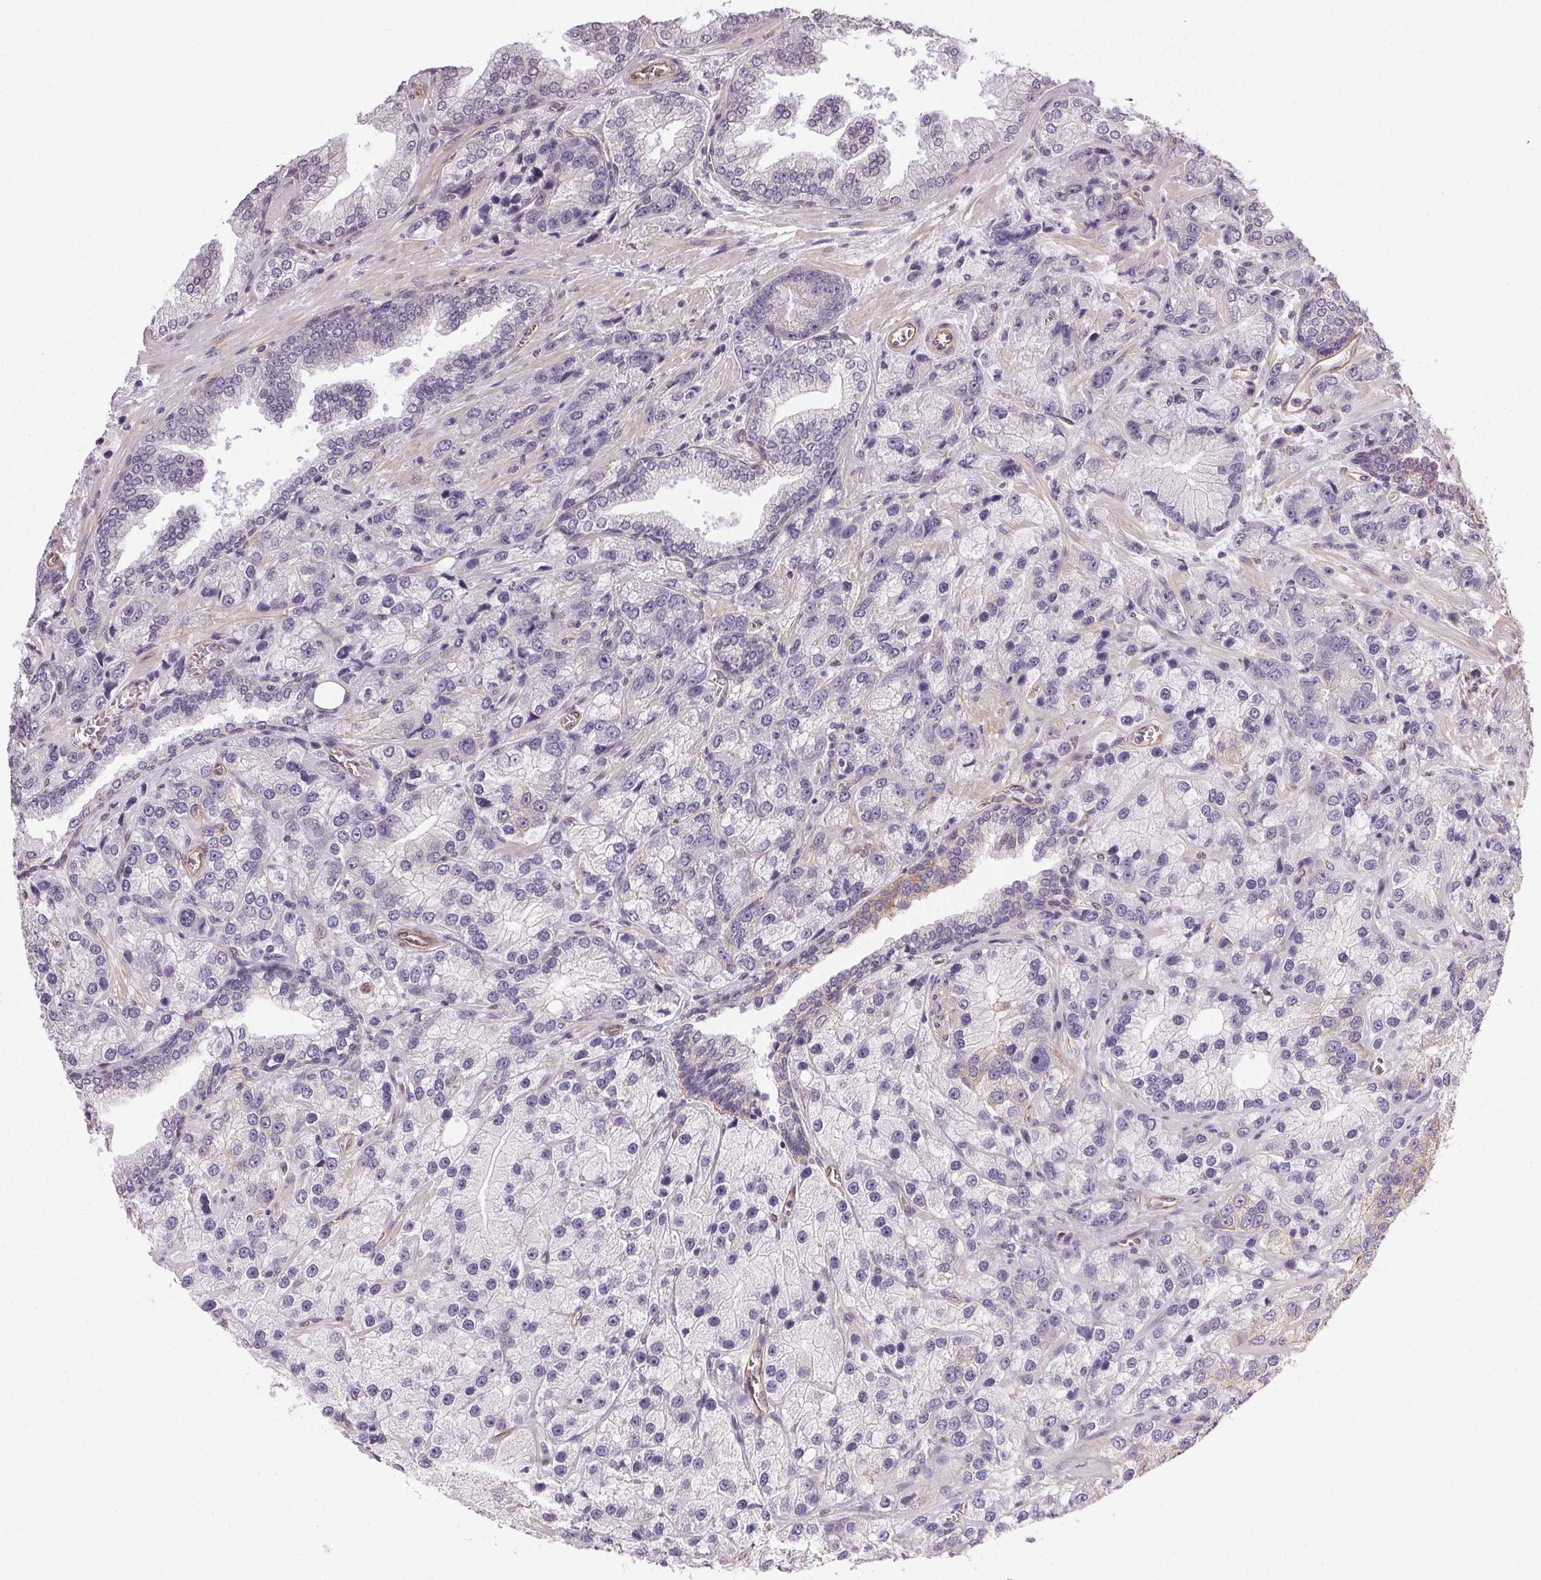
{"staining": {"intensity": "negative", "quantity": "none", "location": "none"}, "tissue": "prostate cancer", "cell_type": "Tumor cells", "image_type": "cancer", "snomed": [{"axis": "morphology", "description": "Adenocarcinoma, NOS"}, {"axis": "topography", "description": "Prostate"}], "caption": "This is a photomicrograph of immunohistochemistry (IHC) staining of adenocarcinoma (prostate), which shows no positivity in tumor cells. (DAB (3,3'-diaminobenzidine) IHC, high magnification).", "gene": "PLA2G4F", "patient": {"sex": "male", "age": 63}}